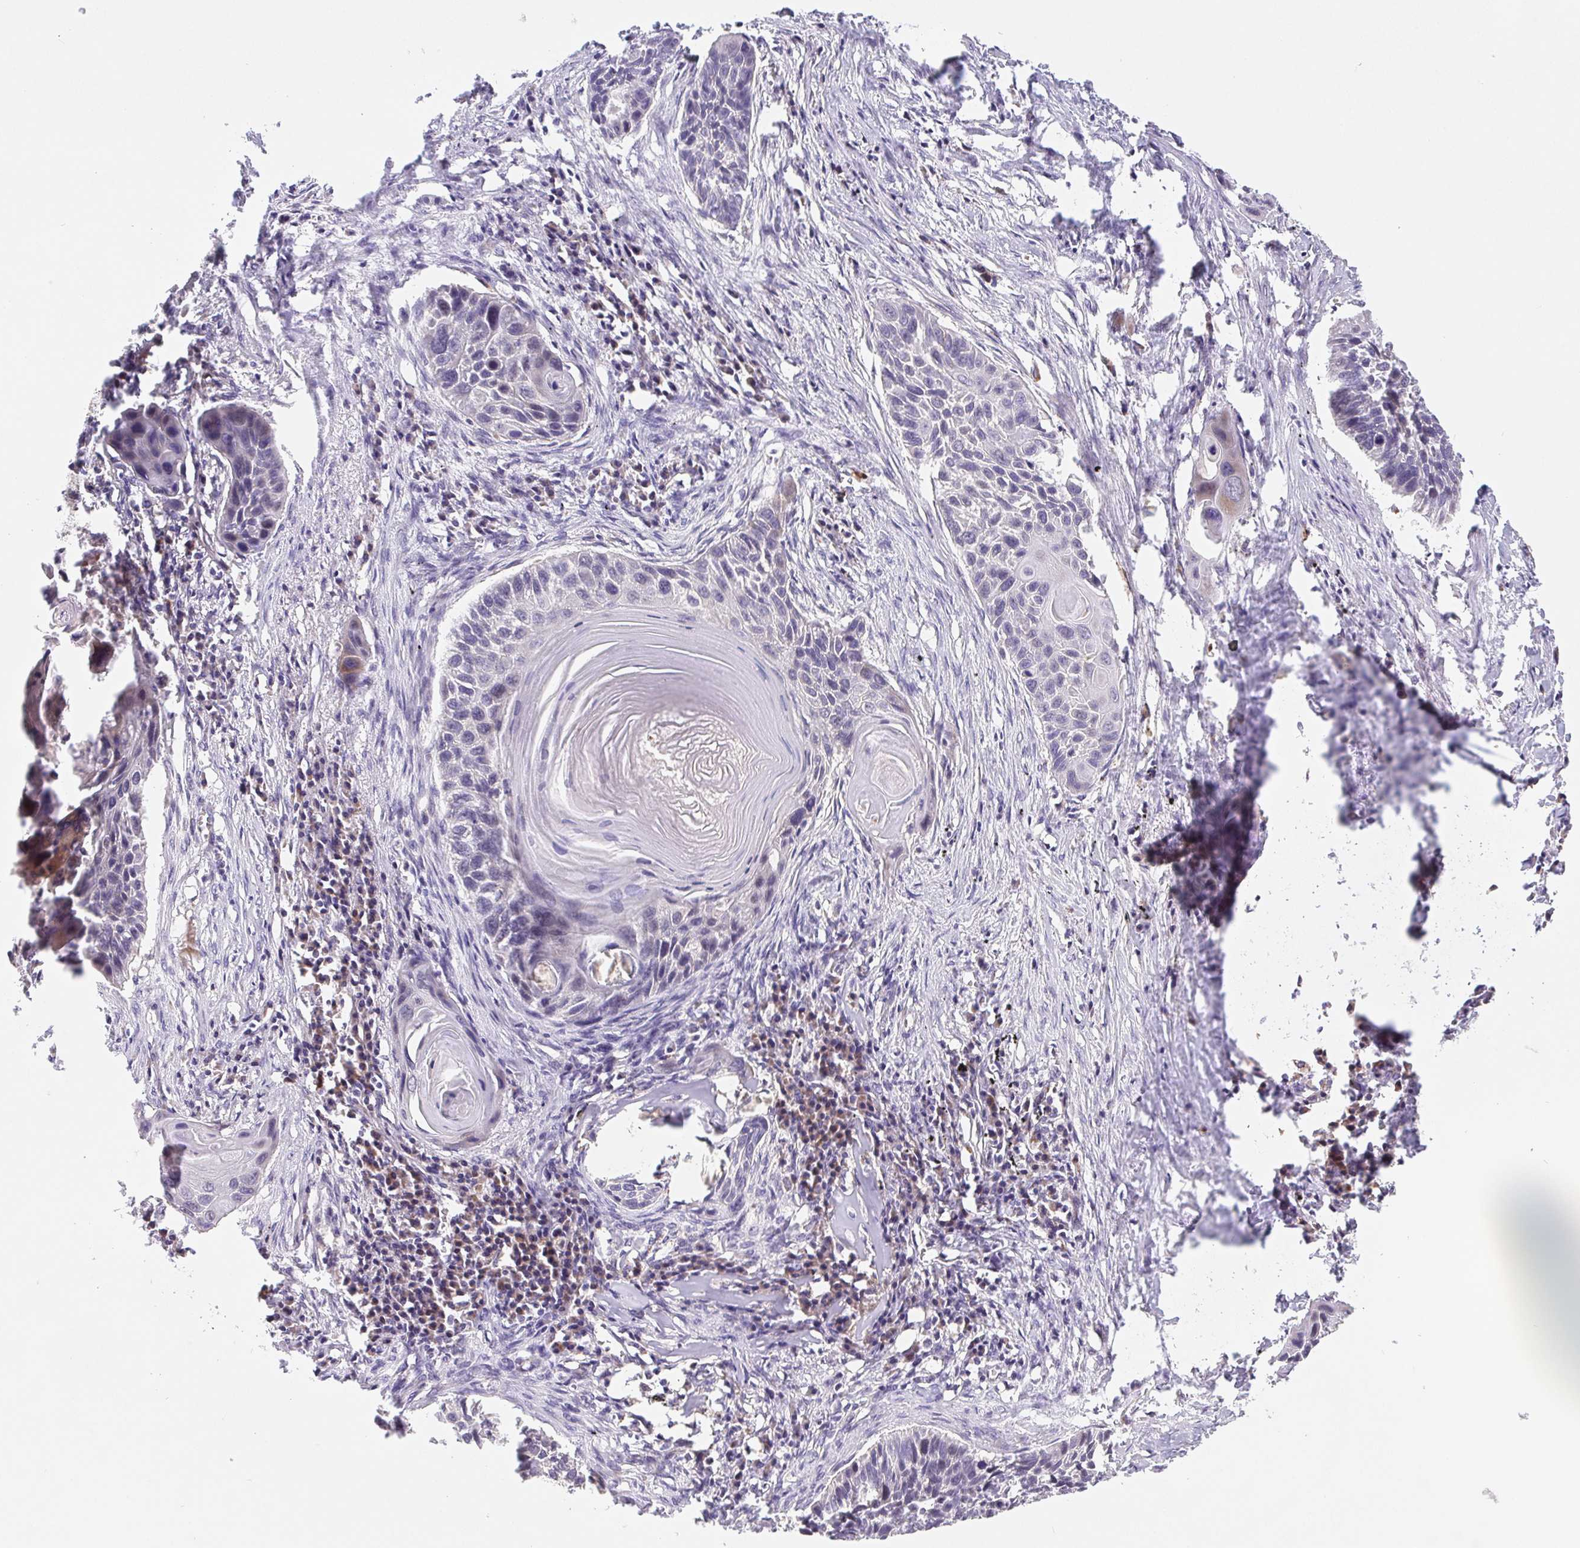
{"staining": {"intensity": "negative", "quantity": "none", "location": "none"}, "tissue": "lung cancer", "cell_type": "Tumor cells", "image_type": "cancer", "snomed": [{"axis": "morphology", "description": "Squamous cell carcinoma, NOS"}, {"axis": "topography", "description": "Lung"}], "caption": "Immunohistochemistry (IHC) photomicrograph of lung cancer (squamous cell carcinoma) stained for a protein (brown), which demonstrates no staining in tumor cells.", "gene": "EMC6", "patient": {"sex": "male", "age": 78}}